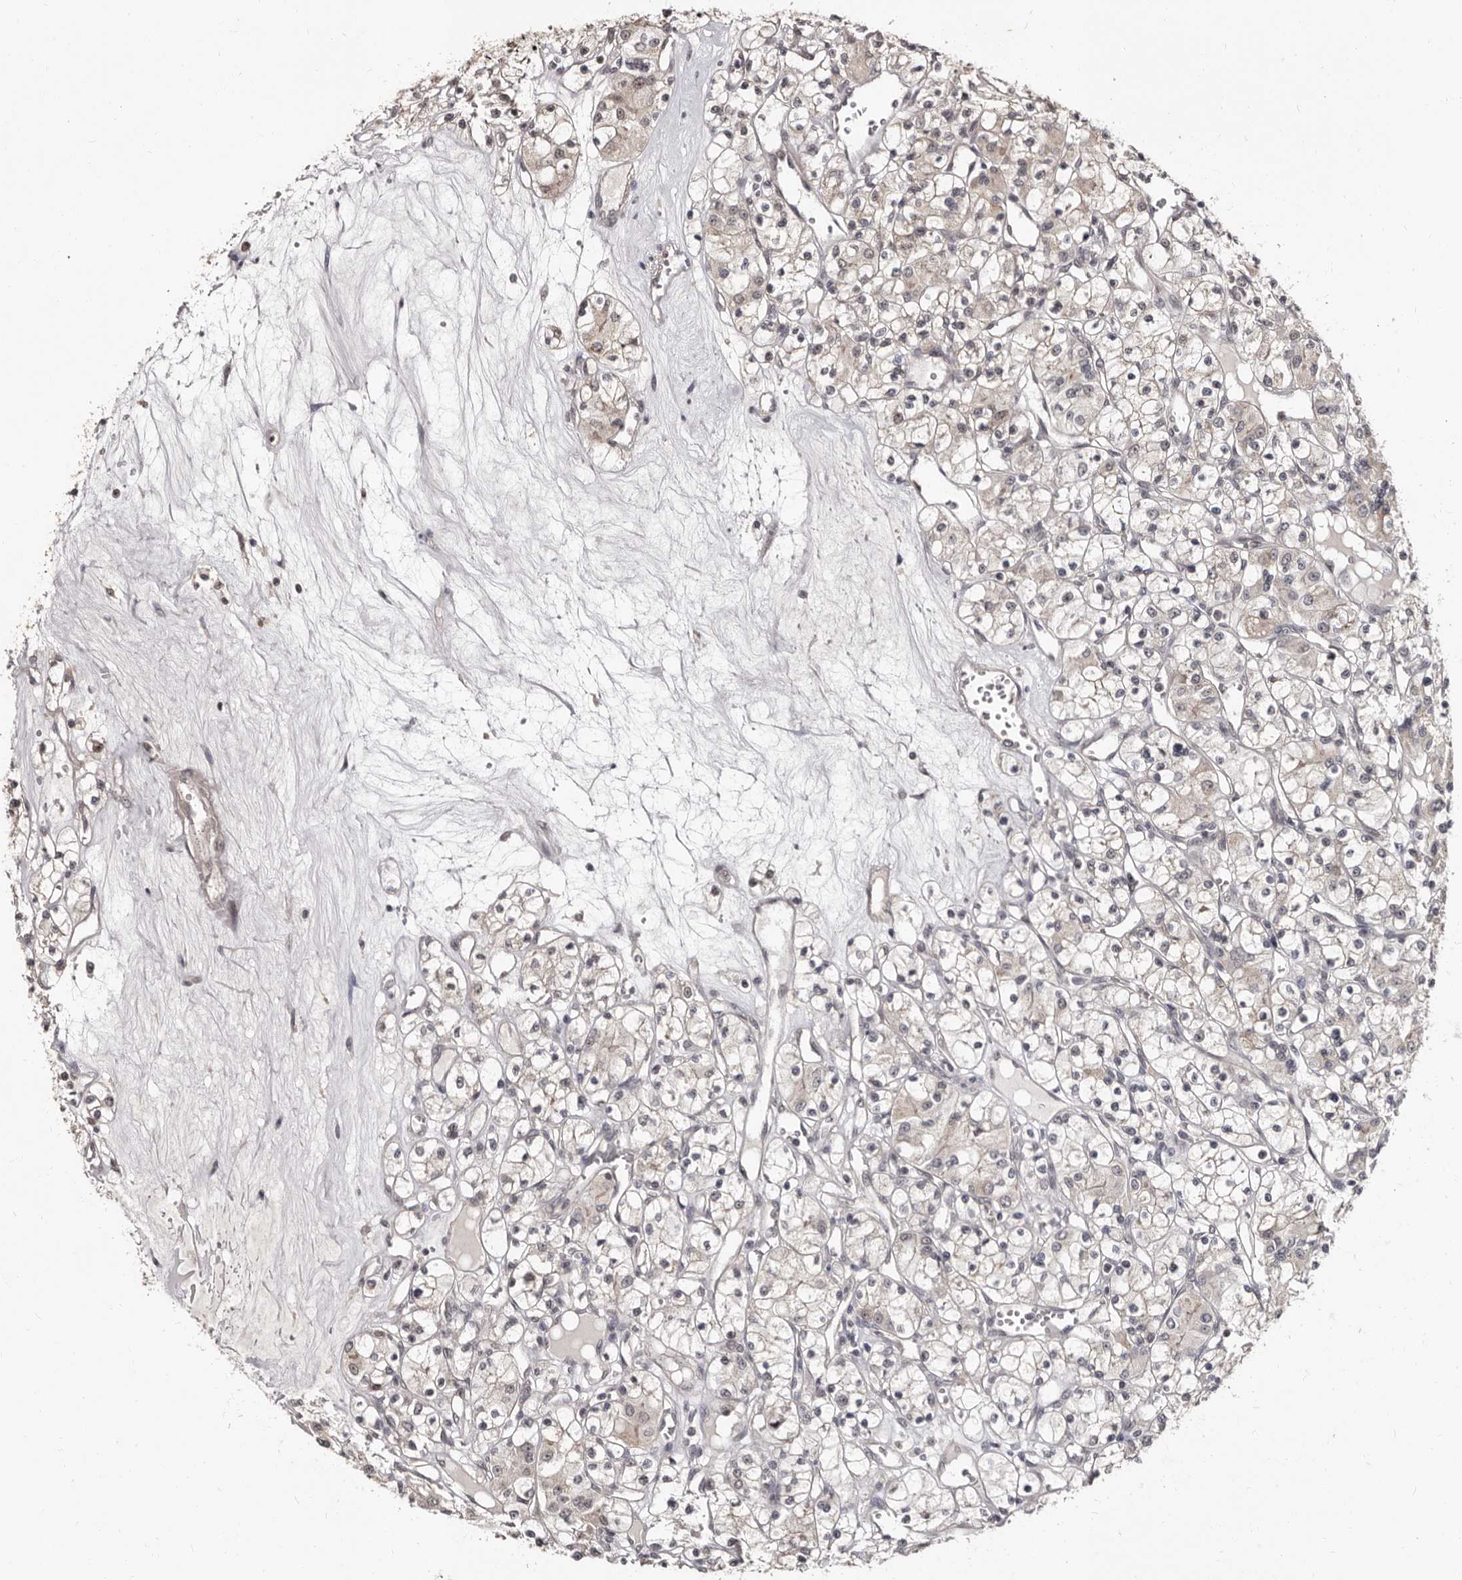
{"staining": {"intensity": "weak", "quantity": "<25%", "location": "cytoplasmic/membranous"}, "tissue": "renal cancer", "cell_type": "Tumor cells", "image_type": "cancer", "snomed": [{"axis": "morphology", "description": "Adenocarcinoma, NOS"}, {"axis": "topography", "description": "Kidney"}], "caption": "There is no significant expression in tumor cells of adenocarcinoma (renal).", "gene": "TBC1D22B", "patient": {"sex": "female", "age": 59}}